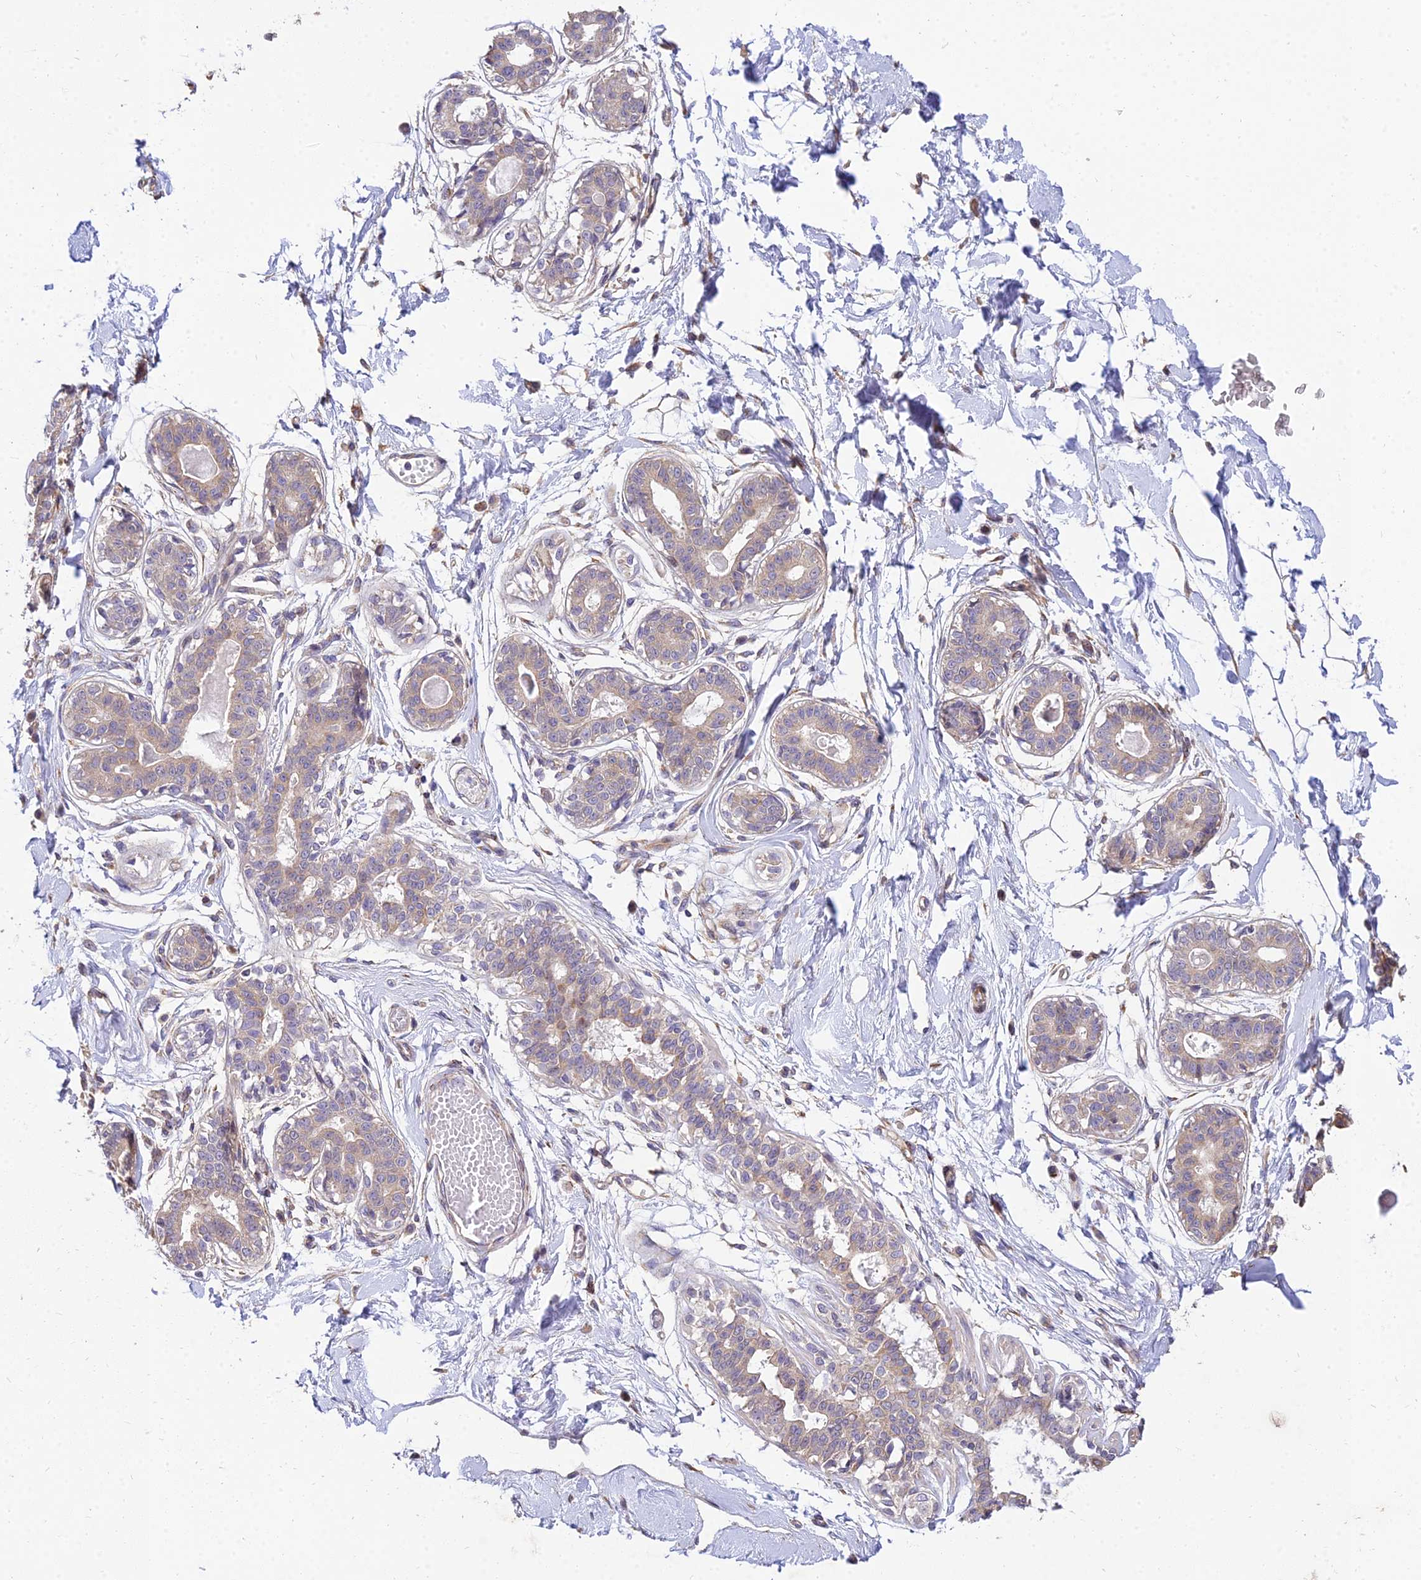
{"staining": {"intensity": "weak", "quantity": ">75%", "location": "cytoplasmic/membranous"}, "tissue": "breast", "cell_type": "Adipocytes", "image_type": "normal", "snomed": [{"axis": "morphology", "description": "Normal tissue, NOS"}, {"axis": "topography", "description": "Breast"}], "caption": "This image reveals unremarkable breast stained with immunohistochemistry to label a protein in brown. The cytoplasmic/membranous of adipocytes show weak positivity for the protein. Nuclei are counter-stained blue.", "gene": "ARL8A", "patient": {"sex": "female", "age": 45}}